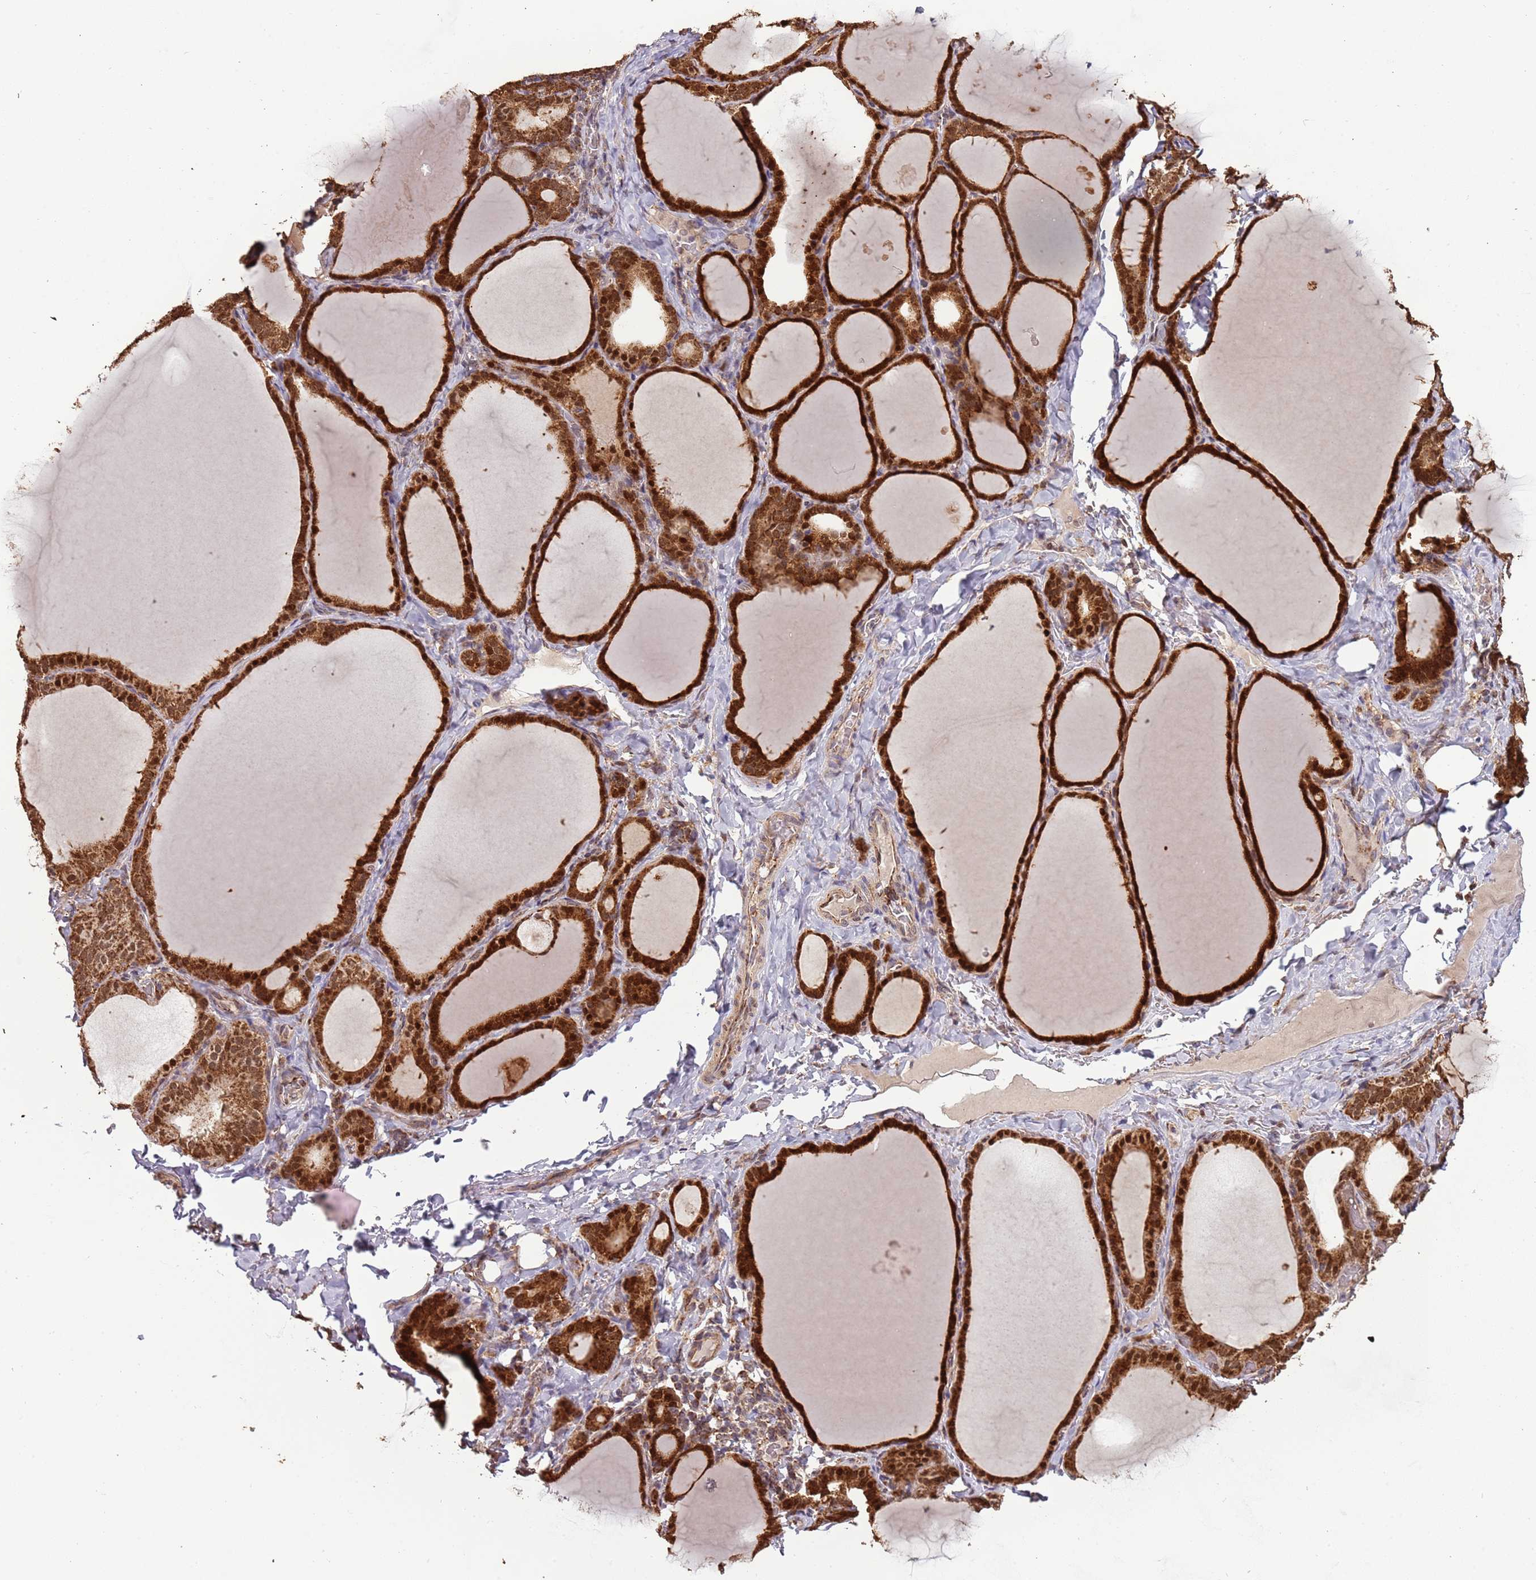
{"staining": {"intensity": "strong", "quantity": ">75%", "location": "cytoplasmic/membranous,nuclear"}, "tissue": "thyroid gland", "cell_type": "Glandular cells", "image_type": "normal", "snomed": [{"axis": "morphology", "description": "Normal tissue, NOS"}, {"axis": "topography", "description": "Thyroid gland"}], "caption": "Immunohistochemical staining of unremarkable human thyroid gland exhibits high levels of strong cytoplasmic/membranous,nuclear positivity in about >75% of glandular cells. Immunohistochemistry stains the protein in brown and the nuclei are stained blue.", "gene": "IL17RD", "patient": {"sex": "female", "age": 39}}